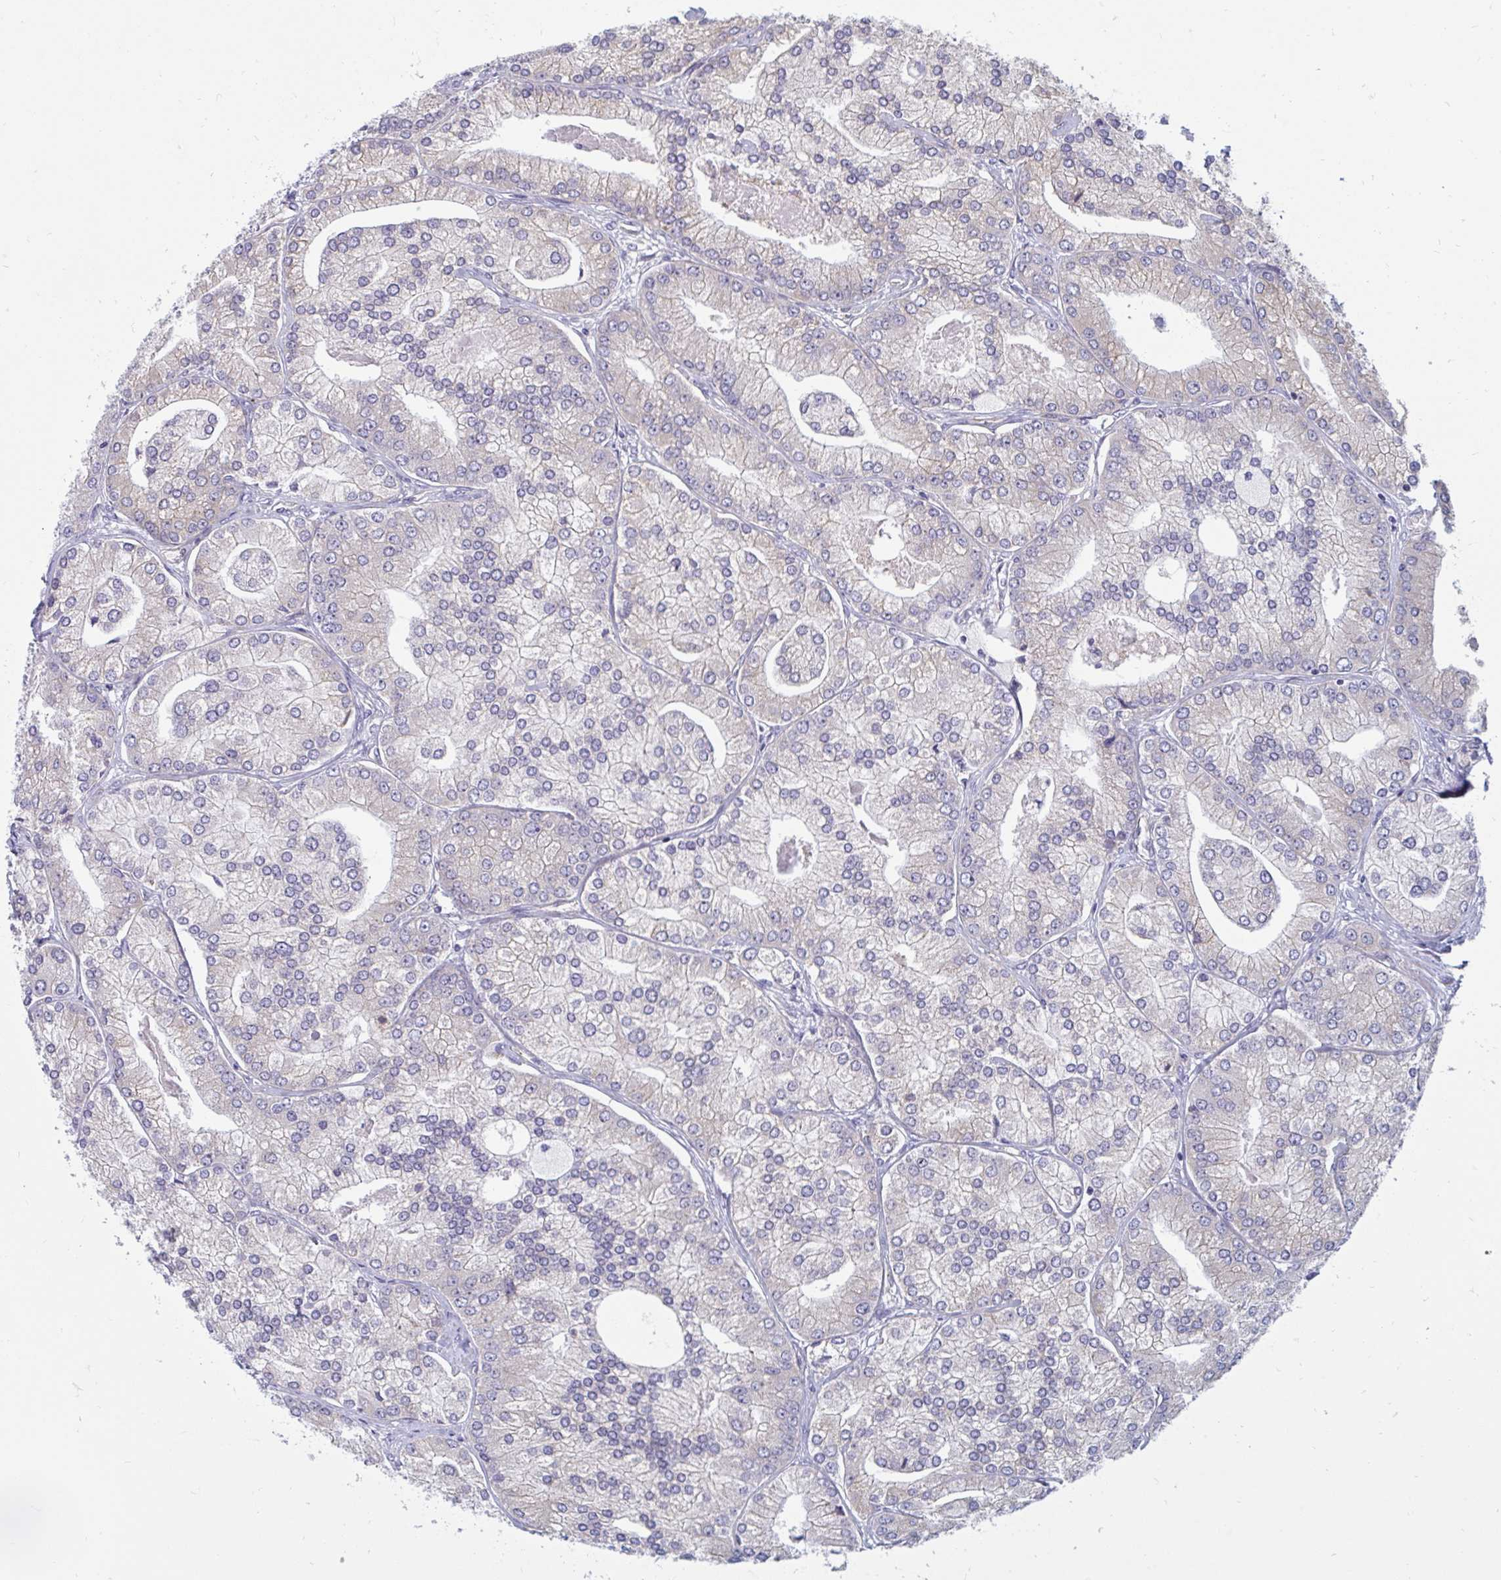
{"staining": {"intensity": "weak", "quantity": "25%-75%", "location": "cytoplasmic/membranous"}, "tissue": "prostate cancer", "cell_type": "Tumor cells", "image_type": "cancer", "snomed": [{"axis": "morphology", "description": "Adenocarcinoma, High grade"}, {"axis": "topography", "description": "Prostate"}], "caption": "Human prostate cancer stained with a brown dye exhibits weak cytoplasmic/membranous positive expression in about 25%-75% of tumor cells.", "gene": "SLC9A6", "patient": {"sex": "male", "age": 61}}